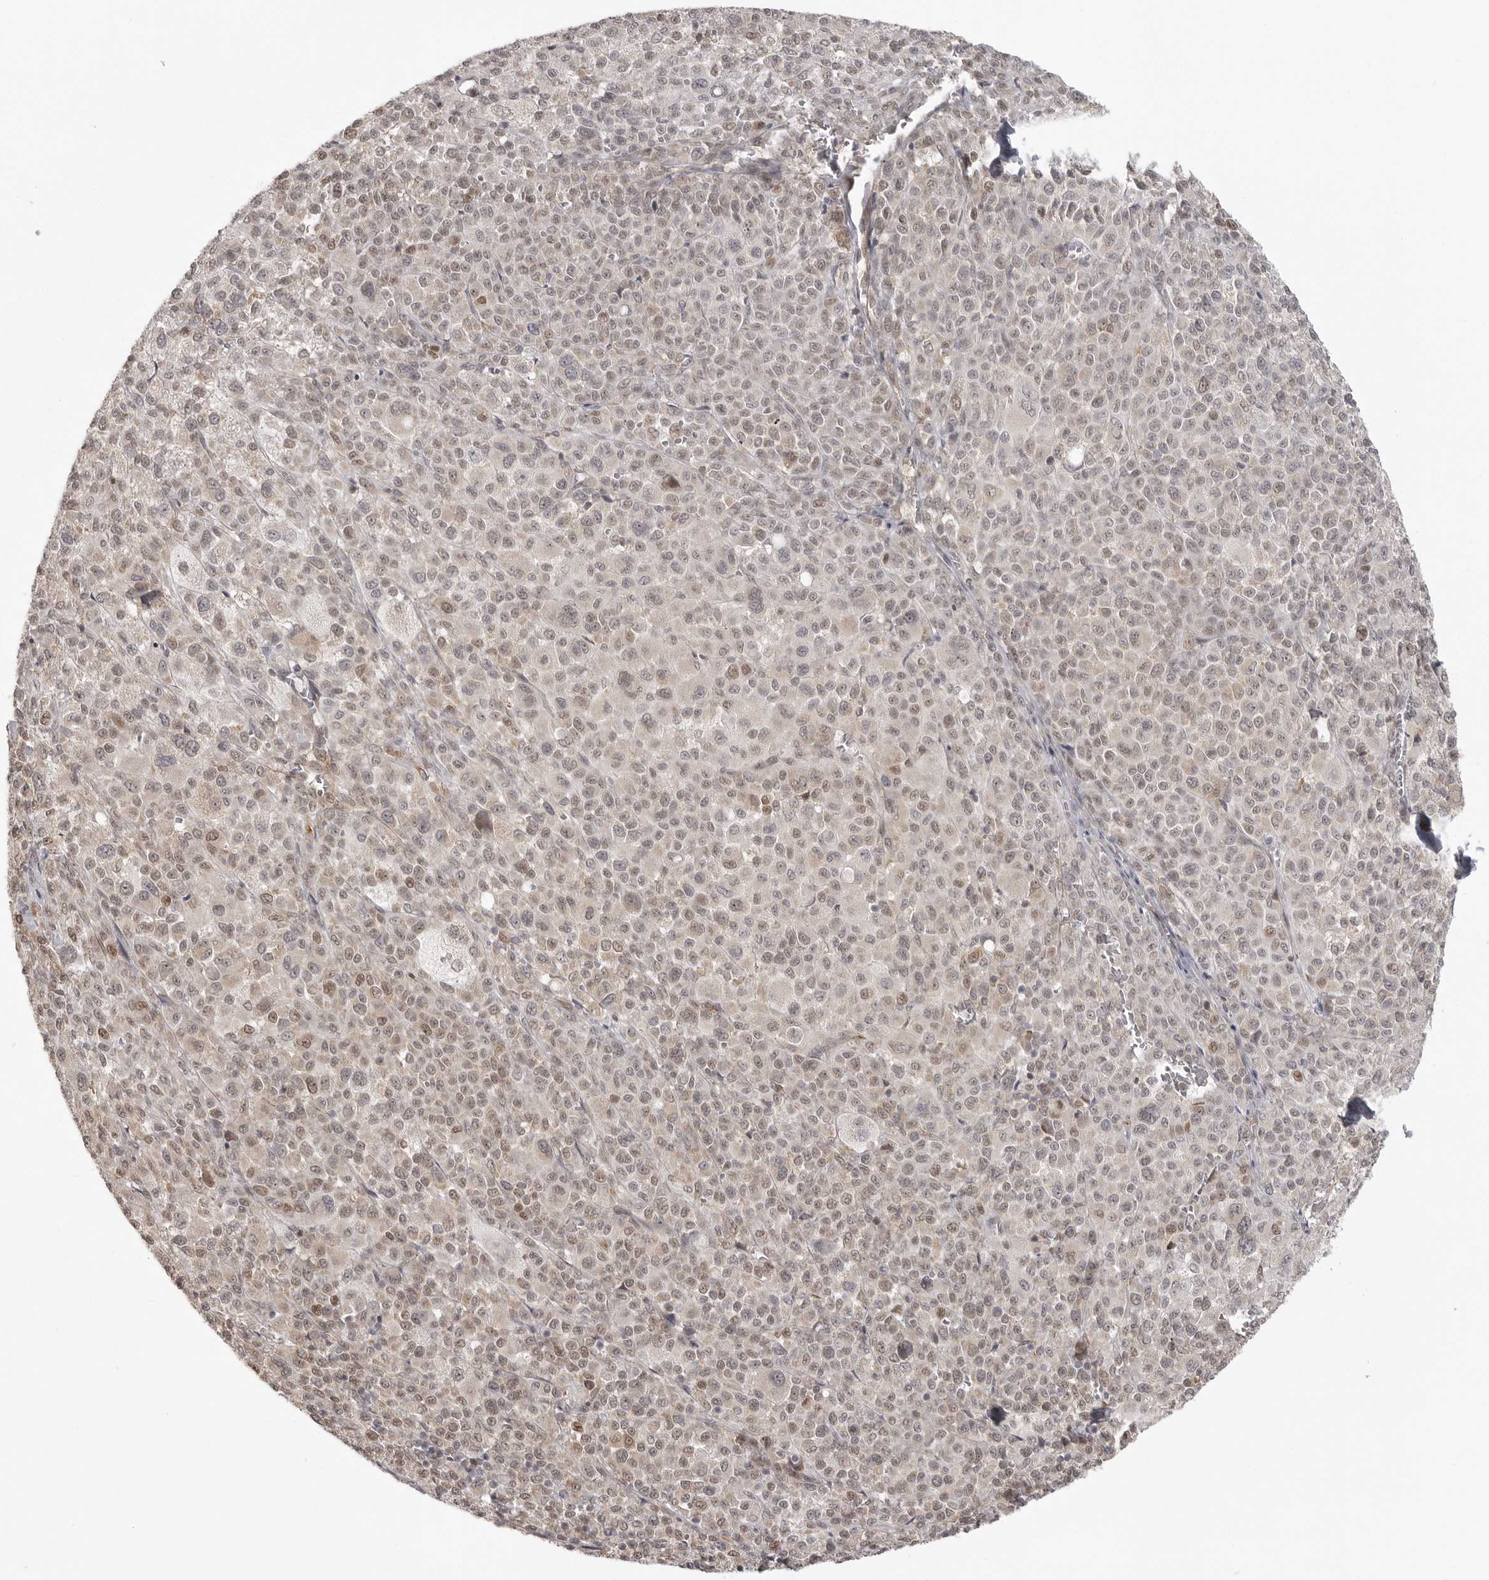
{"staining": {"intensity": "weak", "quantity": "<25%", "location": "nuclear"}, "tissue": "melanoma", "cell_type": "Tumor cells", "image_type": "cancer", "snomed": [{"axis": "morphology", "description": "Malignant melanoma, Metastatic site"}, {"axis": "topography", "description": "Skin"}], "caption": "The photomicrograph exhibits no staining of tumor cells in malignant melanoma (metastatic site).", "gene": "ISG20L2", "patient": {"sex": "female", "age": 74}}